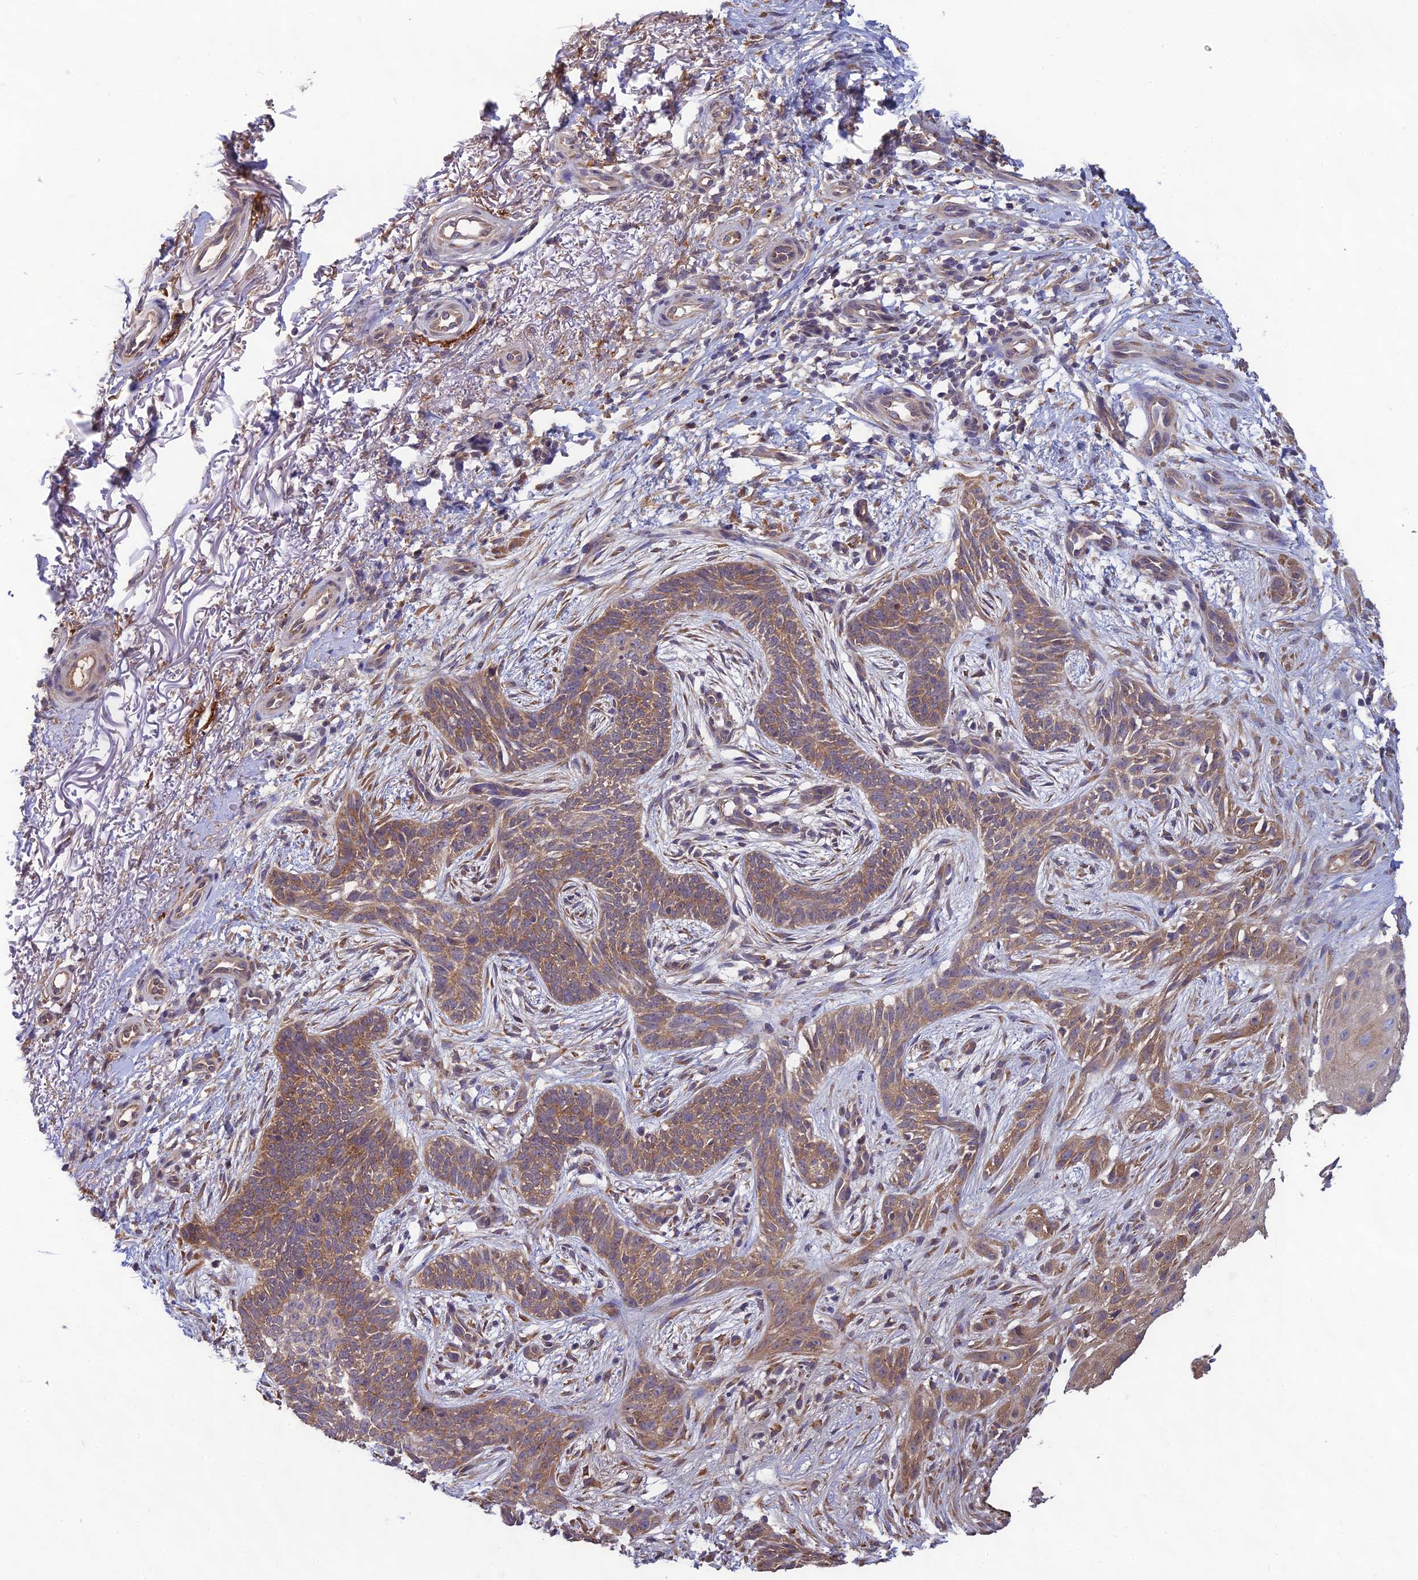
{"staining": {"intensity": "moderate", "quantity": ">75%", "location": "cytoplasmic/membranous"}, "tissue": "skin cancer", "cell_type": "Tumor cells", "image_type": "cancer", "snomed": [{"axis": "morphology", "description": "Basal cell carcinoma"}, {"axis": "topography", "description": "Skin"}], "caption": "This histopathology image demonstrates IHC staining of skin cancer, with medium moderate cytoplasmic/membranous staining in about >75% of tumor cells.", "gene": "MRNIP", "patient": {"sex": "female", "age": 82}}